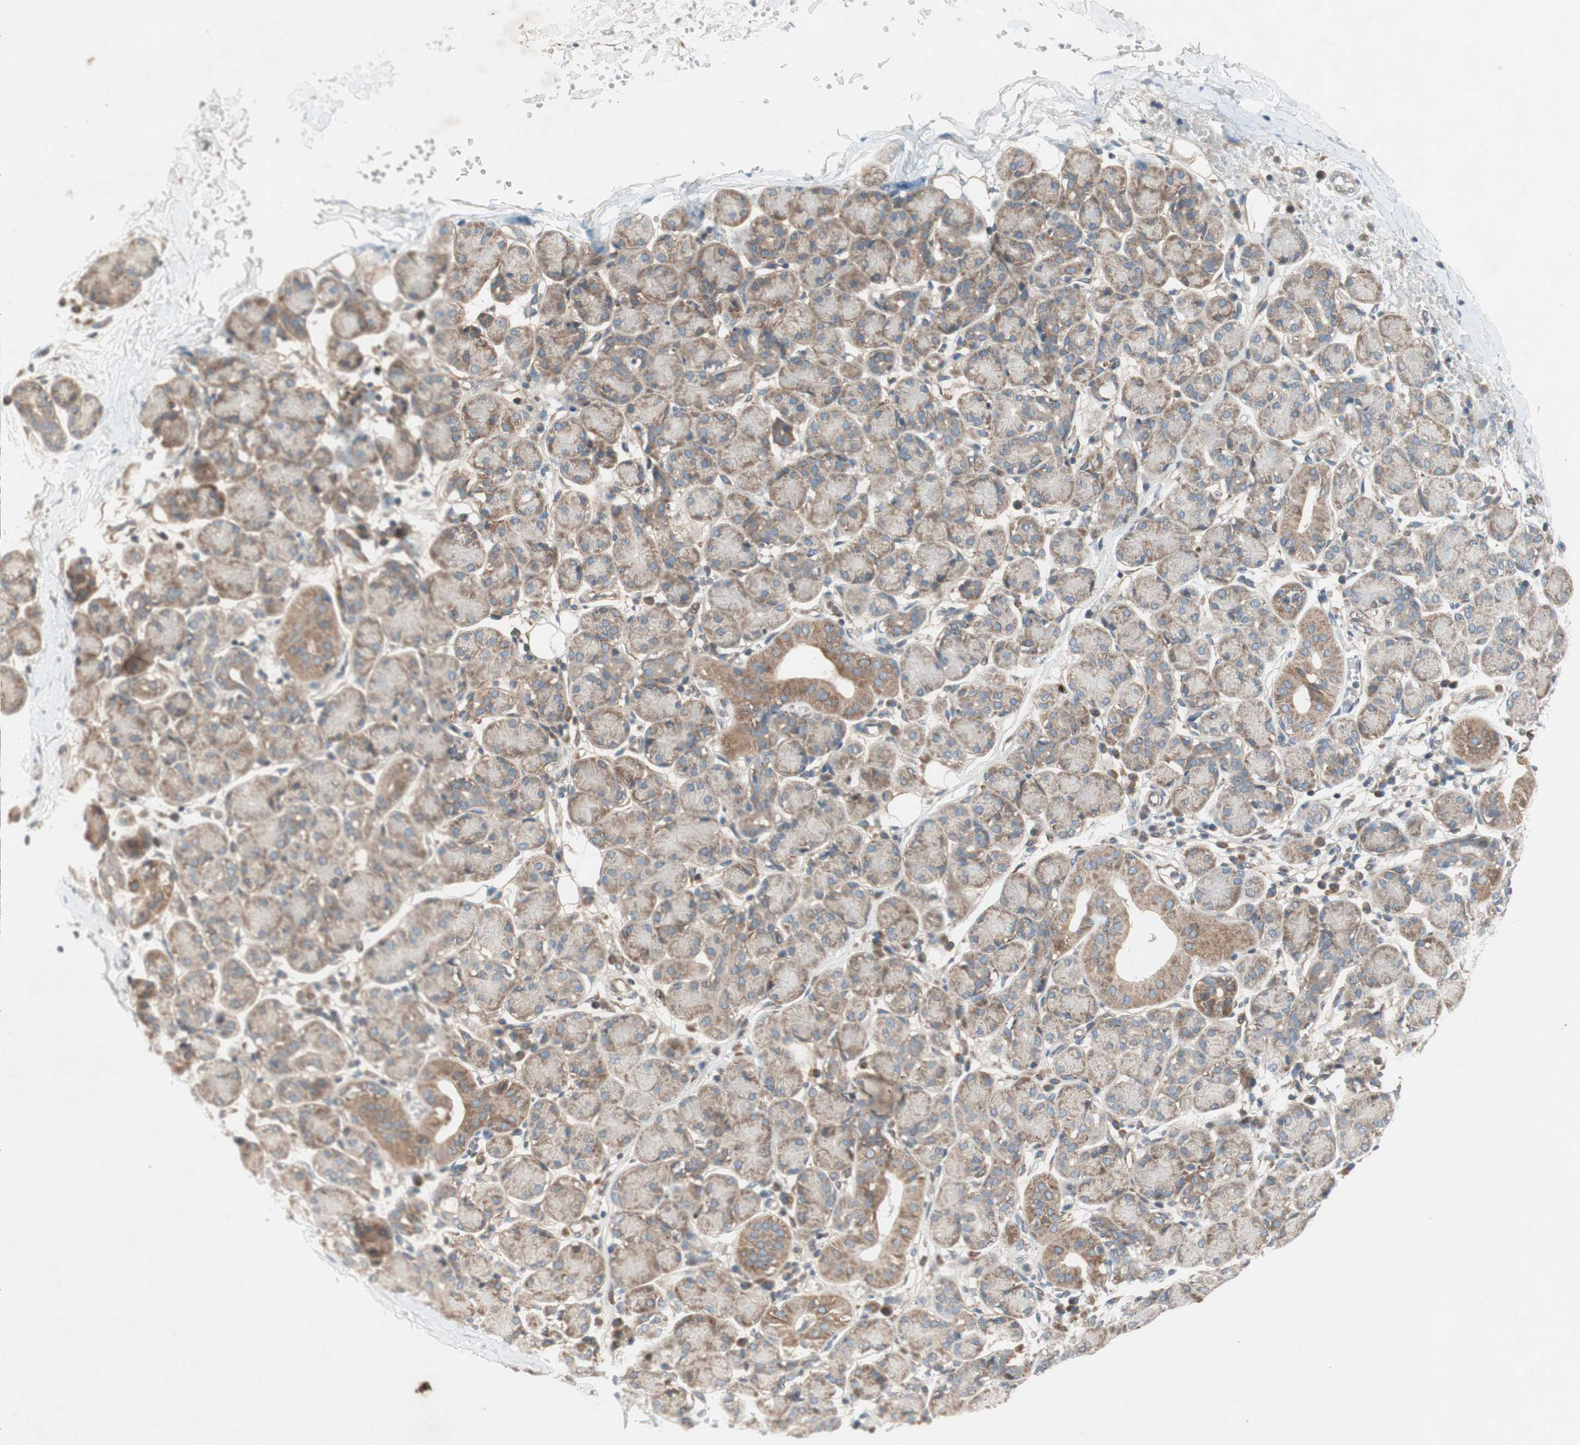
{"staining": {"intensity": "moderate", "quantity": "25%-75%", "location": "cytoplasmic/membranous"}, "tissue": "salivary gland", "cell_type": "Glandular cells", "image_type": "normal", "snomed": [{"axis": "morphology", "description": "Normal tissue, NOS"}, {"axis": "morphology", "description": "Inflammation, NOS"}, {"axis": "topography", "description": "Lymph node"}, {"axis": "topography", "description": "Salivary gland"}], "caption": "Immunohistochemistry staining of benign salivary gland, which reveals medium levels of moderate cytoplasmic/membranous expression in approximately 25%-75% of glandular cells indicating moderate cytoplasmic/membranous protein staining. The staining was performed using DAB (3,3'-diaminobenzidine) (brown) for protein detection and nuclei were counterstained in hematoxylin (blue).", "gene": "SOCS2", "patient": {"sex": "male", "age": 3}}